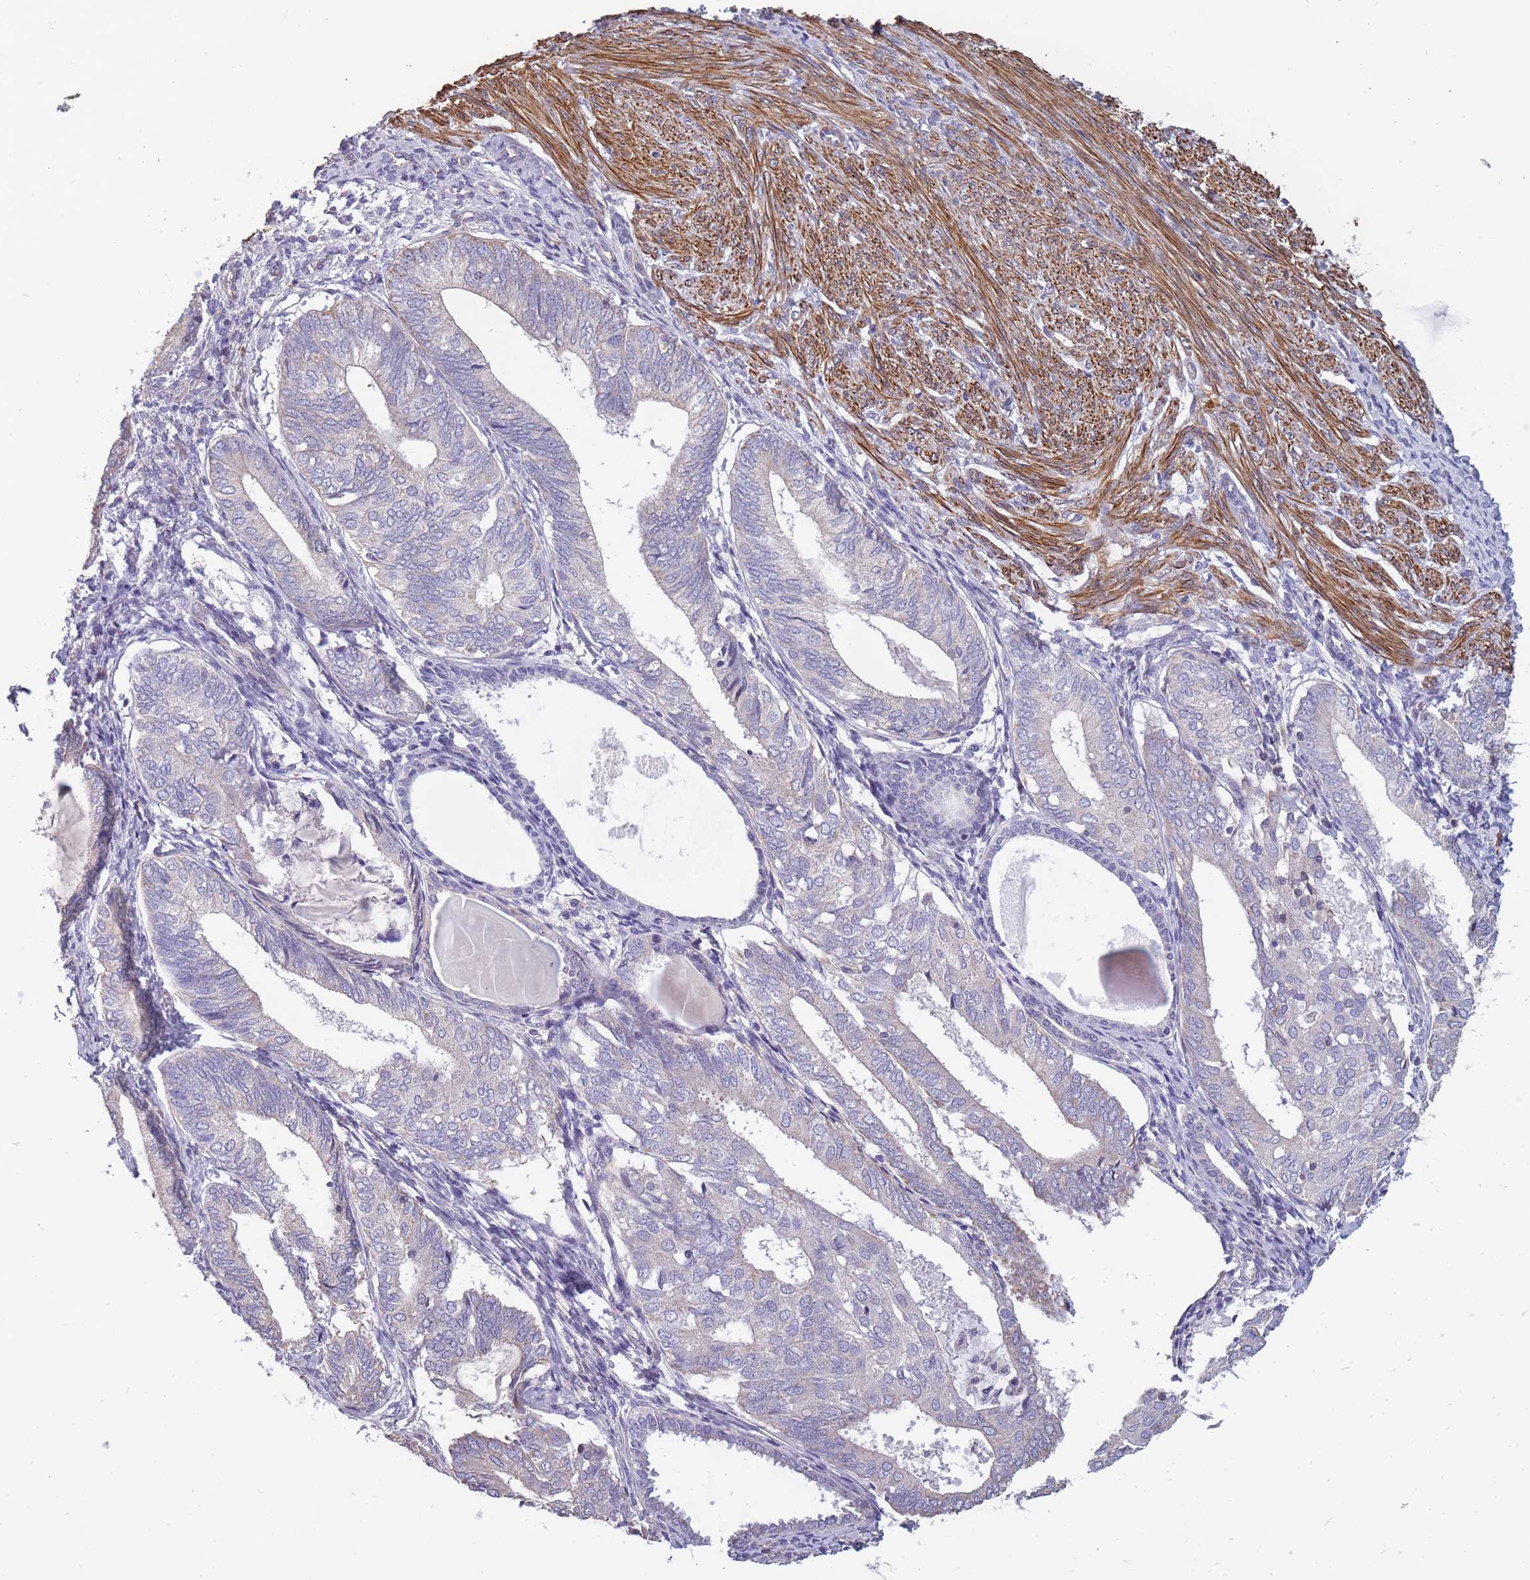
{"staining": {"intensity": "negative", "quantity": "none", "location": "none"}, "tissue": "endometrial cancer", "cell_type": "Tumor cells", "image_type": "cancer", "snomed": [{"axis": "morphology", "description": "Adenocarcinoma, NOS"}, {"axis": "topography", "description": "Endometrium"}], "caption": "This photomicrograph is of endometrial cancer stained with immunohistochemistry to label a protein in brown with the nuclei are counter-stained blue. There is no staining in tumor cells.", "gene": "TOMM40L", "patient": {"sex": "female", "age": 87}}